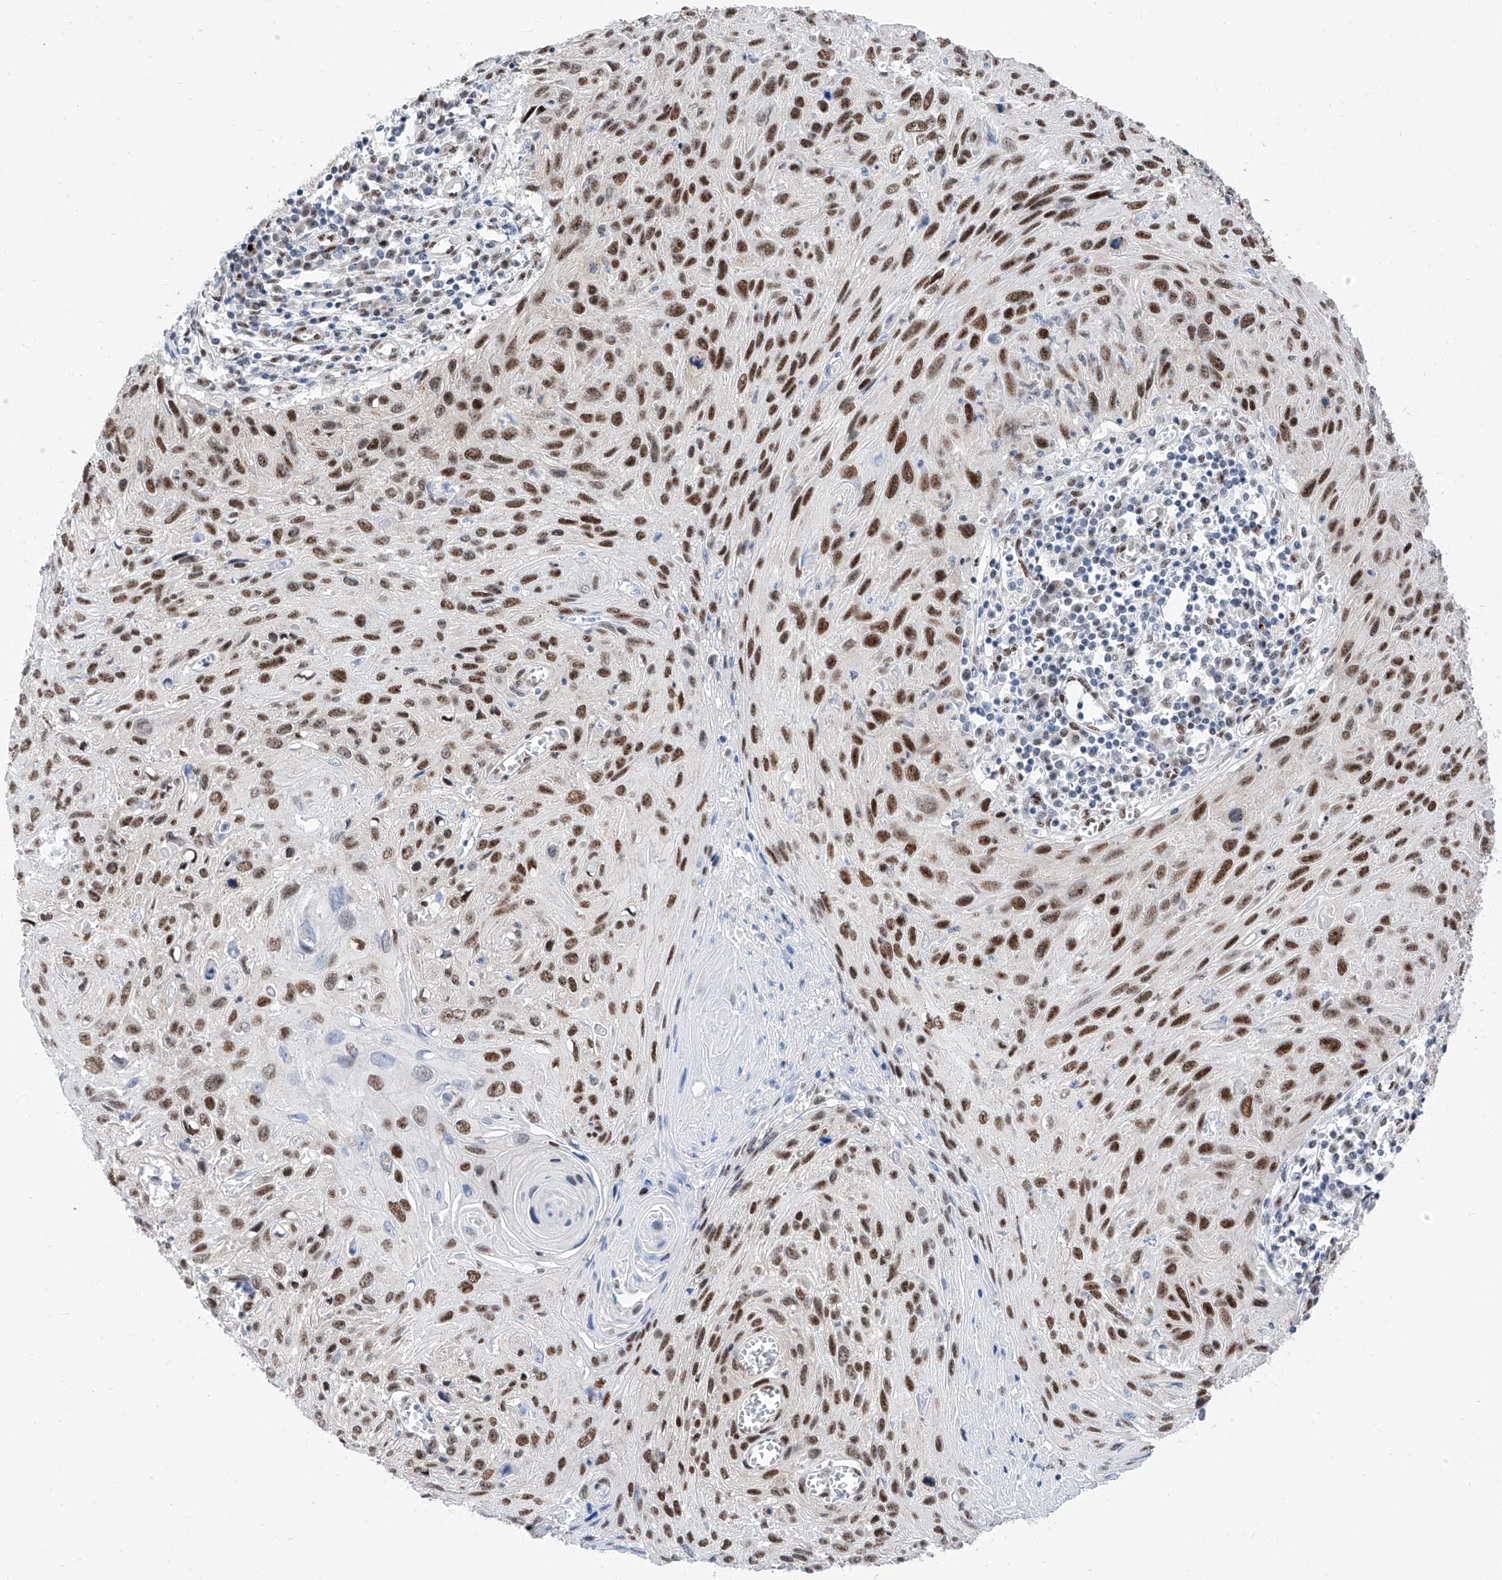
{"staining": {"intensity": "strong", "quantity": ">75%", "location": "nuclear"}, "tissue": "cervical cancer", "cell_type": "Tumor cells", "image_type": "cancer", "snomed": [{"axis": "morphology", "description": "Squamous cell carcinoma, NOS"}, {"axis": "topography", "description": "Cervix"}], "caption": "Immunohistochemistry (IHC) (DAB (3,3'-diaminobenzidine)) staining of human cervical cancer exhibits strong nuclear protein positivity in approximately >75% of tumor cells.", "gene": "ATN1", "patient": {"sex": "female", "age": 51}}